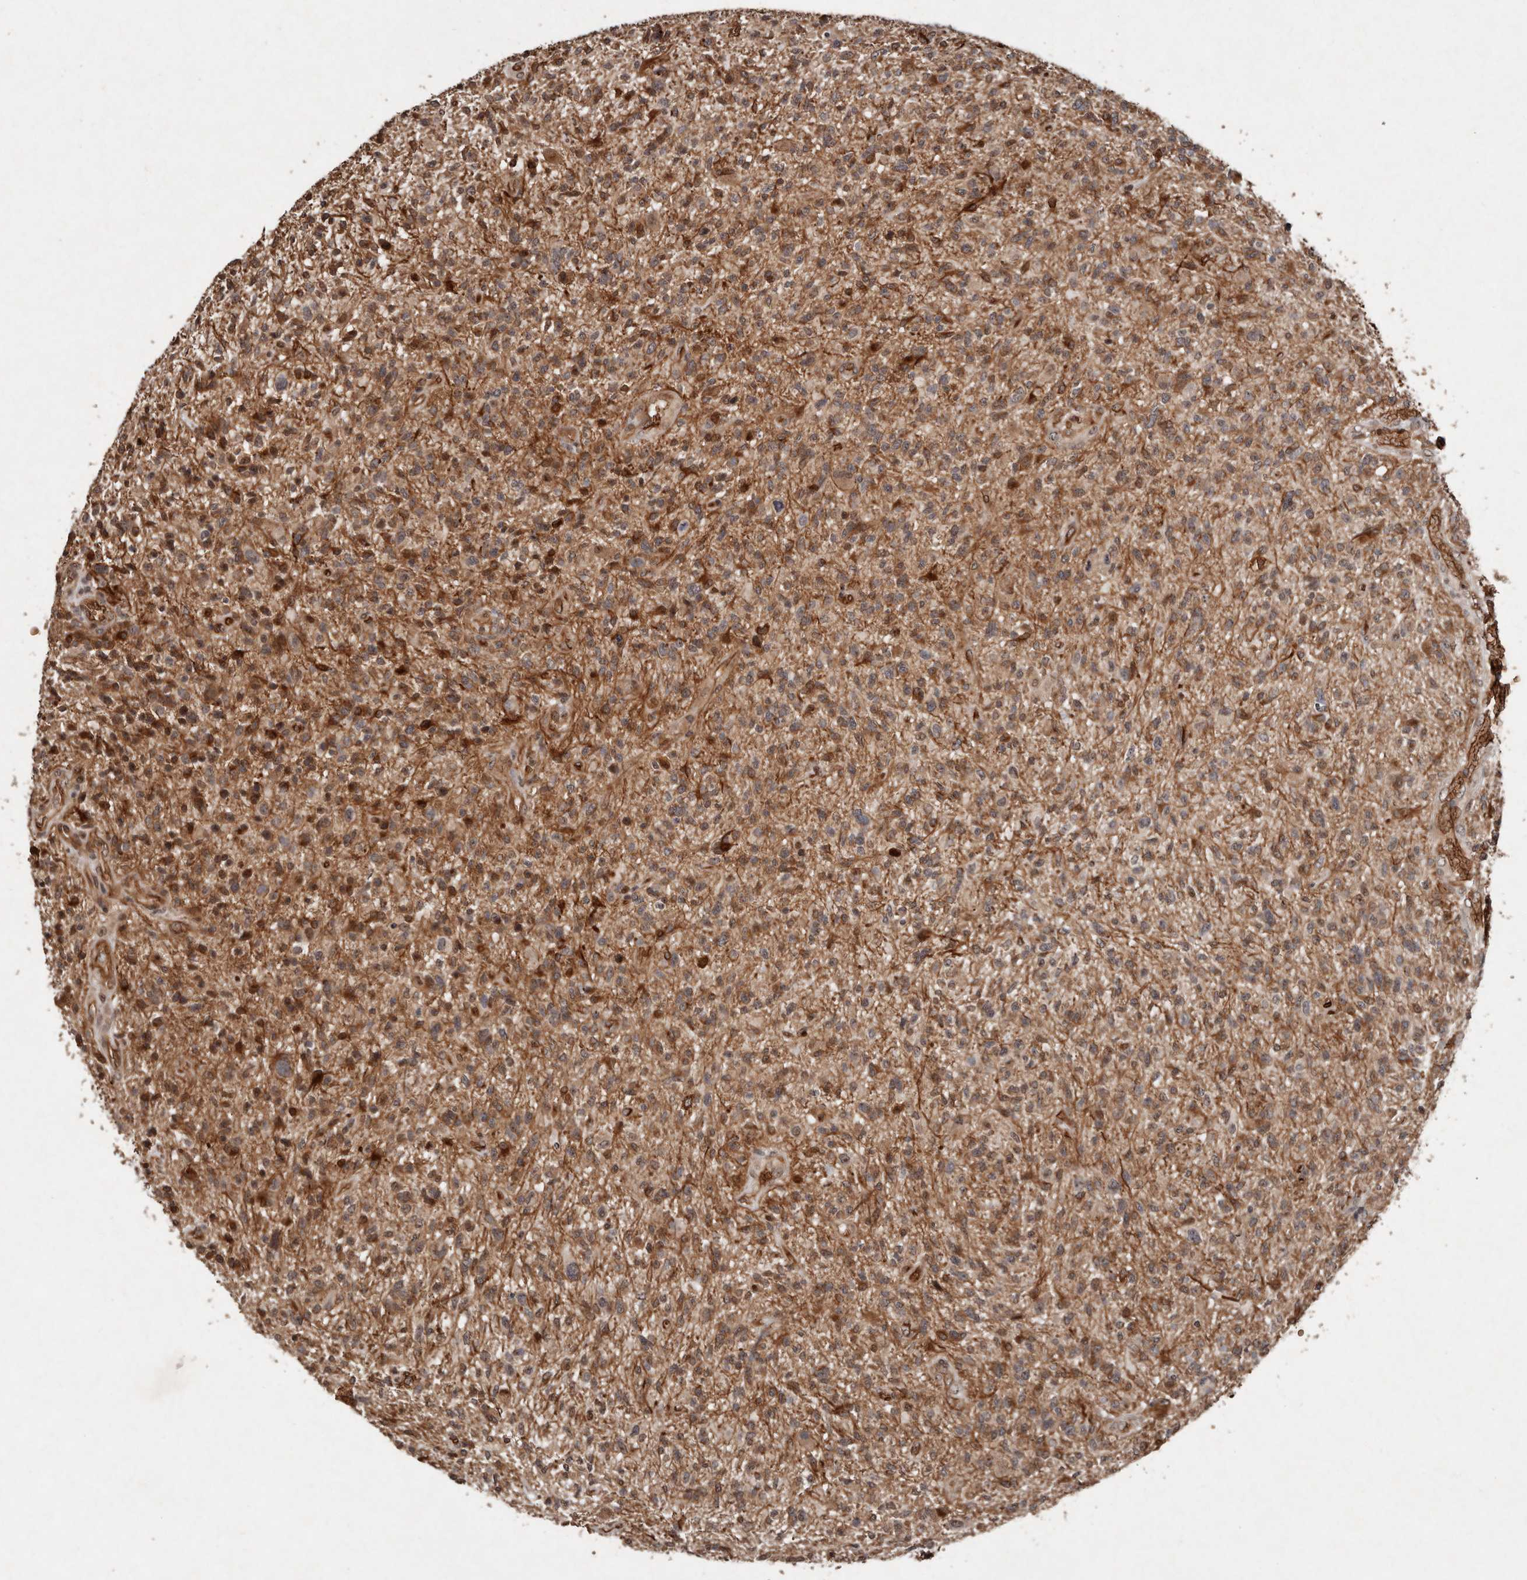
{"staining": {"intensity": "moderate", "quantity": ">75%", "location": "cytoplasmic/membranous"}, "tissue": "glioma", "cell_type": "Tumor cells", "image_type": "cancer", "snomed": [{"axis": "morphology", "description": "Glioma, malignant, High grade"}, {"axis": "topography", "description": "Brain"}], "caption": "Immunohistochemical staining of human high-grade glioma (malignant) reveals medium levels of moderate cytoplasmic/membranous expression in about >75% of tumor cells.", "gene": "DIP2C", "patient": {"sex": "male", "age": 47}}